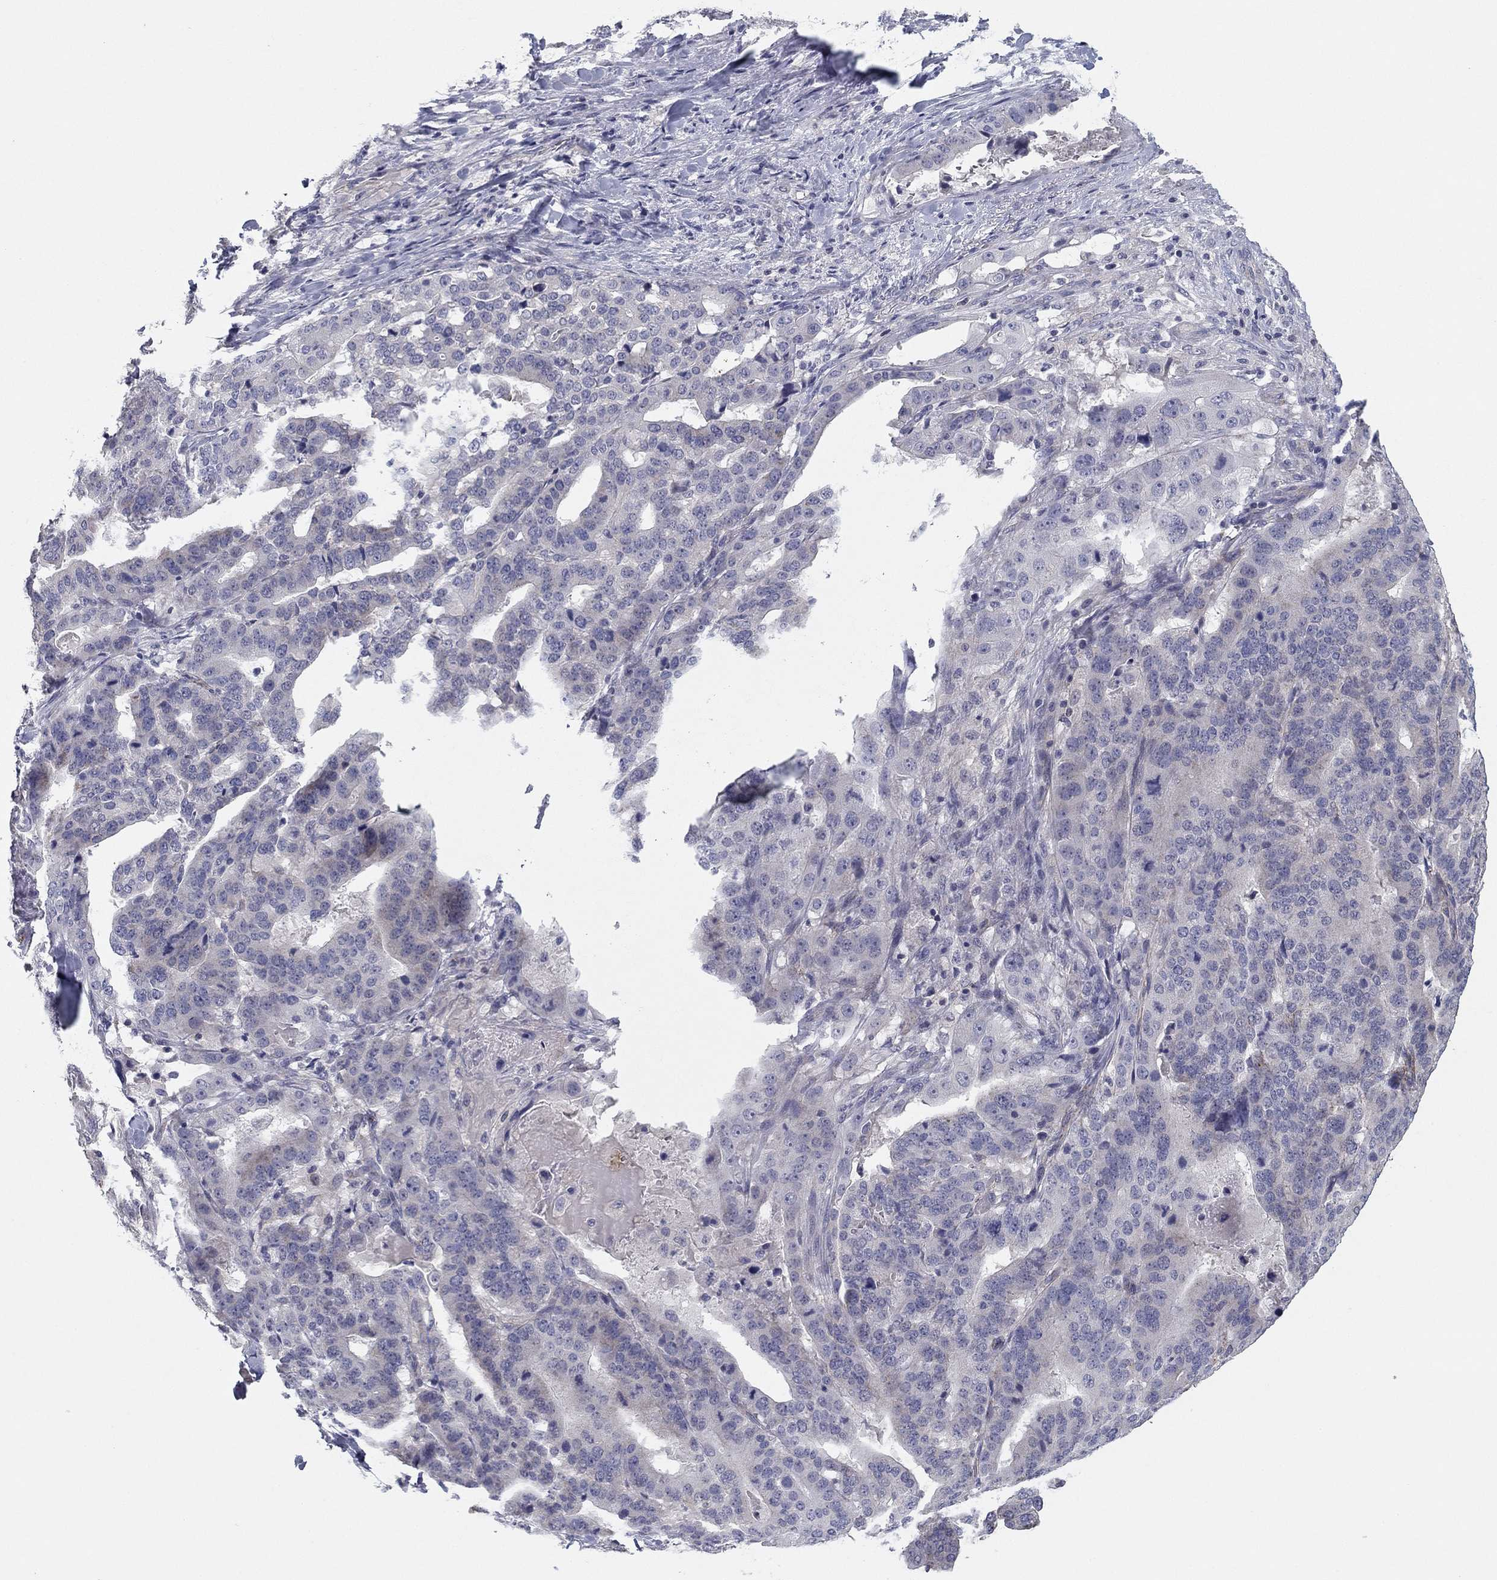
{"staining": {"intensity": "negative", "quantity": "none", "location": "none"}, "tissue": "stomach cancer", "cell_type": "Tumor cells", "image_type": "cancer", "snomed": [{"axis": "morphology", "description": "Adenocarcinoma, NOS"}, {"axis": "topography", "description": "Stomach"}], "caption": "DAB (3,3'-diaminobenzidine) immunohistochemical staining of adenocarcinoma (stomach) reveals no significant staining in tumor cells. (DAB immunohistochemistry with hematoxylin counter stain).", "gene": "SEPTIN3", "patient": {"sex": "male", "age": 48}}